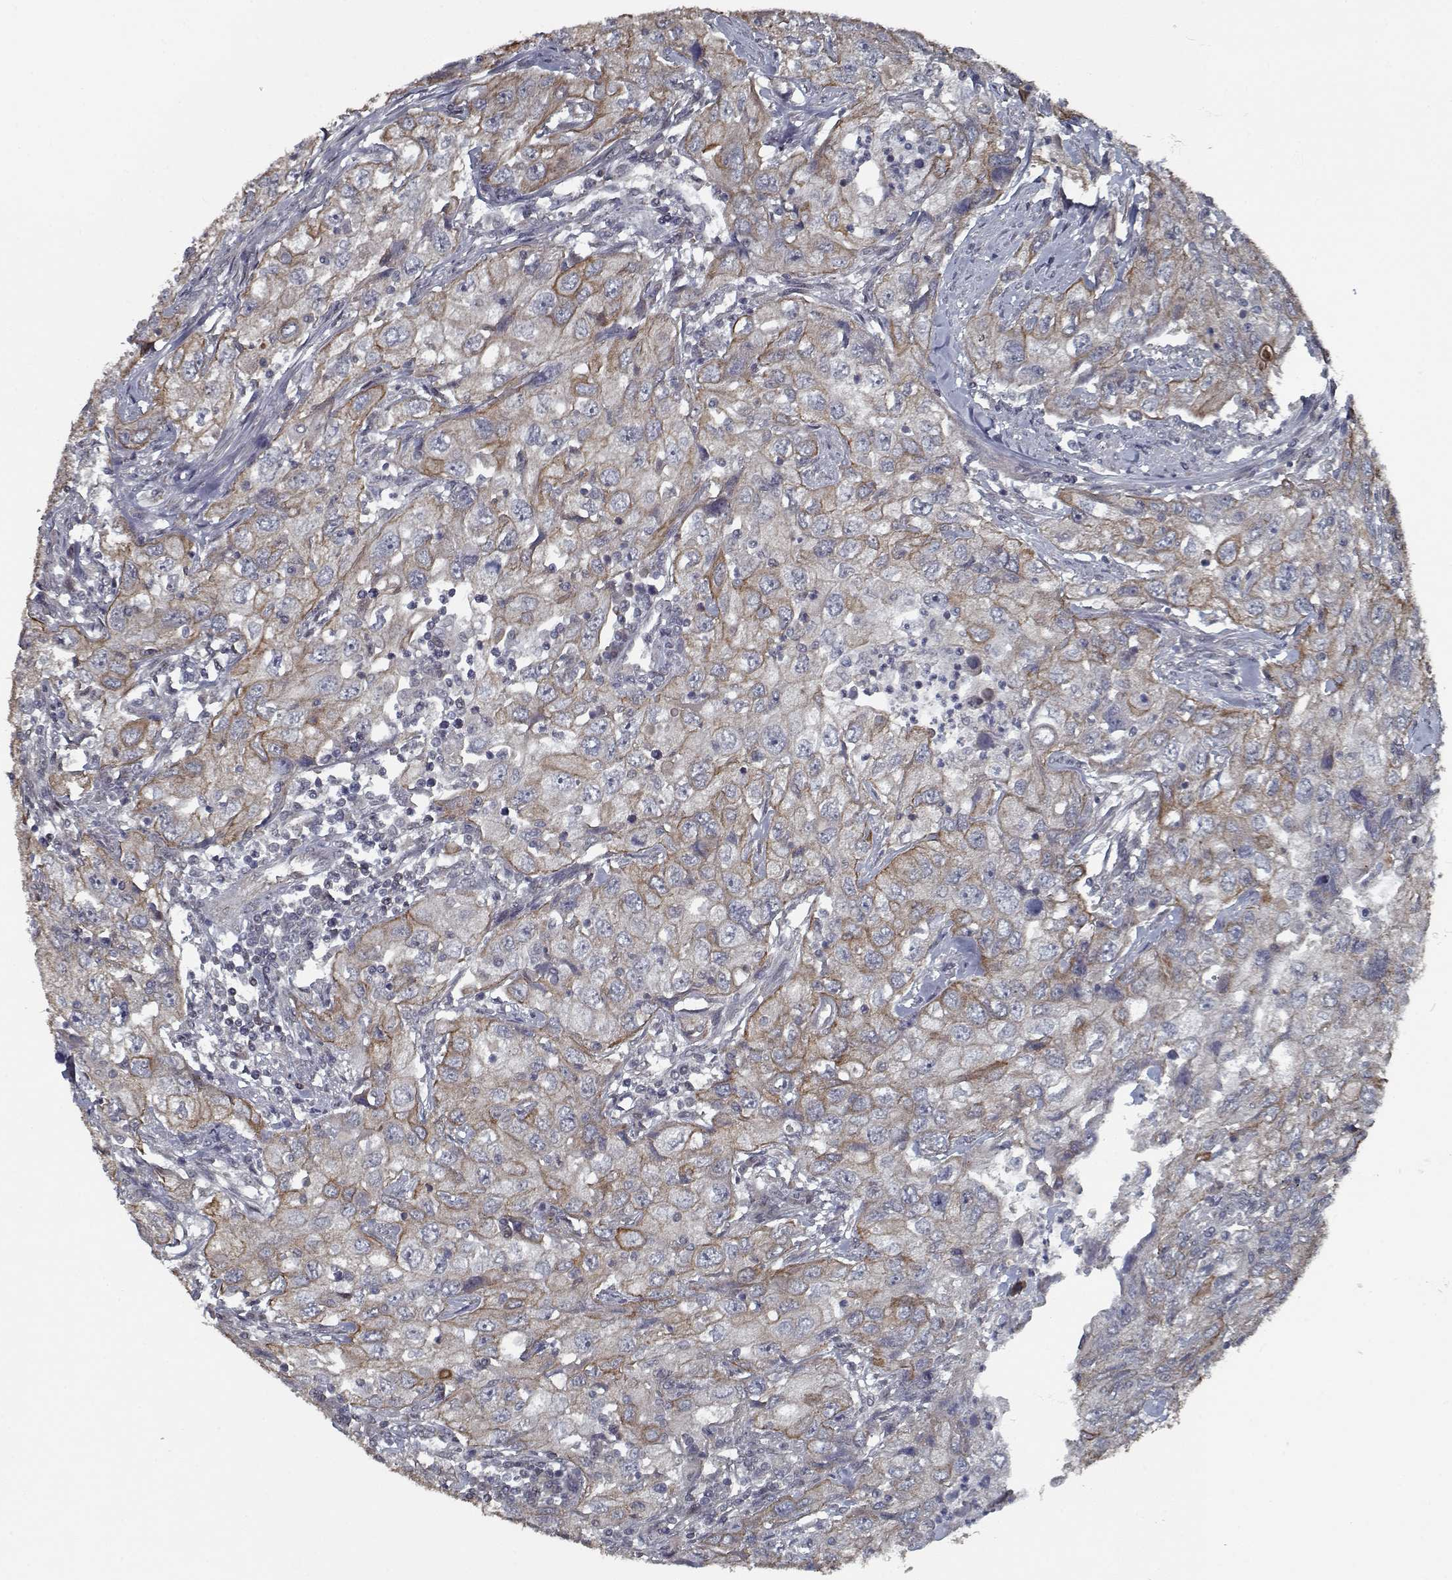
{"staining": {"intensity": "moderate", "quantity": ">75%", "location": "cytoplasmic/membranous"}, "tissue": "urothelial cancer", "cell_type": "Tumor cells", "image_type": "cancer", "snomed": [{"axis": "morphology", "description": "Urothelial carcinoma, High grade"}, {"axis": "topography", "description": "Urinary bladder"}], "caption": "Immunohistochemistry staining of high-grade urothelial carcinoma, which demonstrates medium levels of moderate cytoplasmic/membranous expression in approximately >75% of tumor cells indicating moderate cytoplasmic/membranous protein positivity. The staining was performed using DAB (3,3'-diaminobenzidine) (brown) for protein detection and nuclei were counterstained in hematoxylin (blue).", "gene": "NLK", "patient": {"sex": "male", "age": 76}}